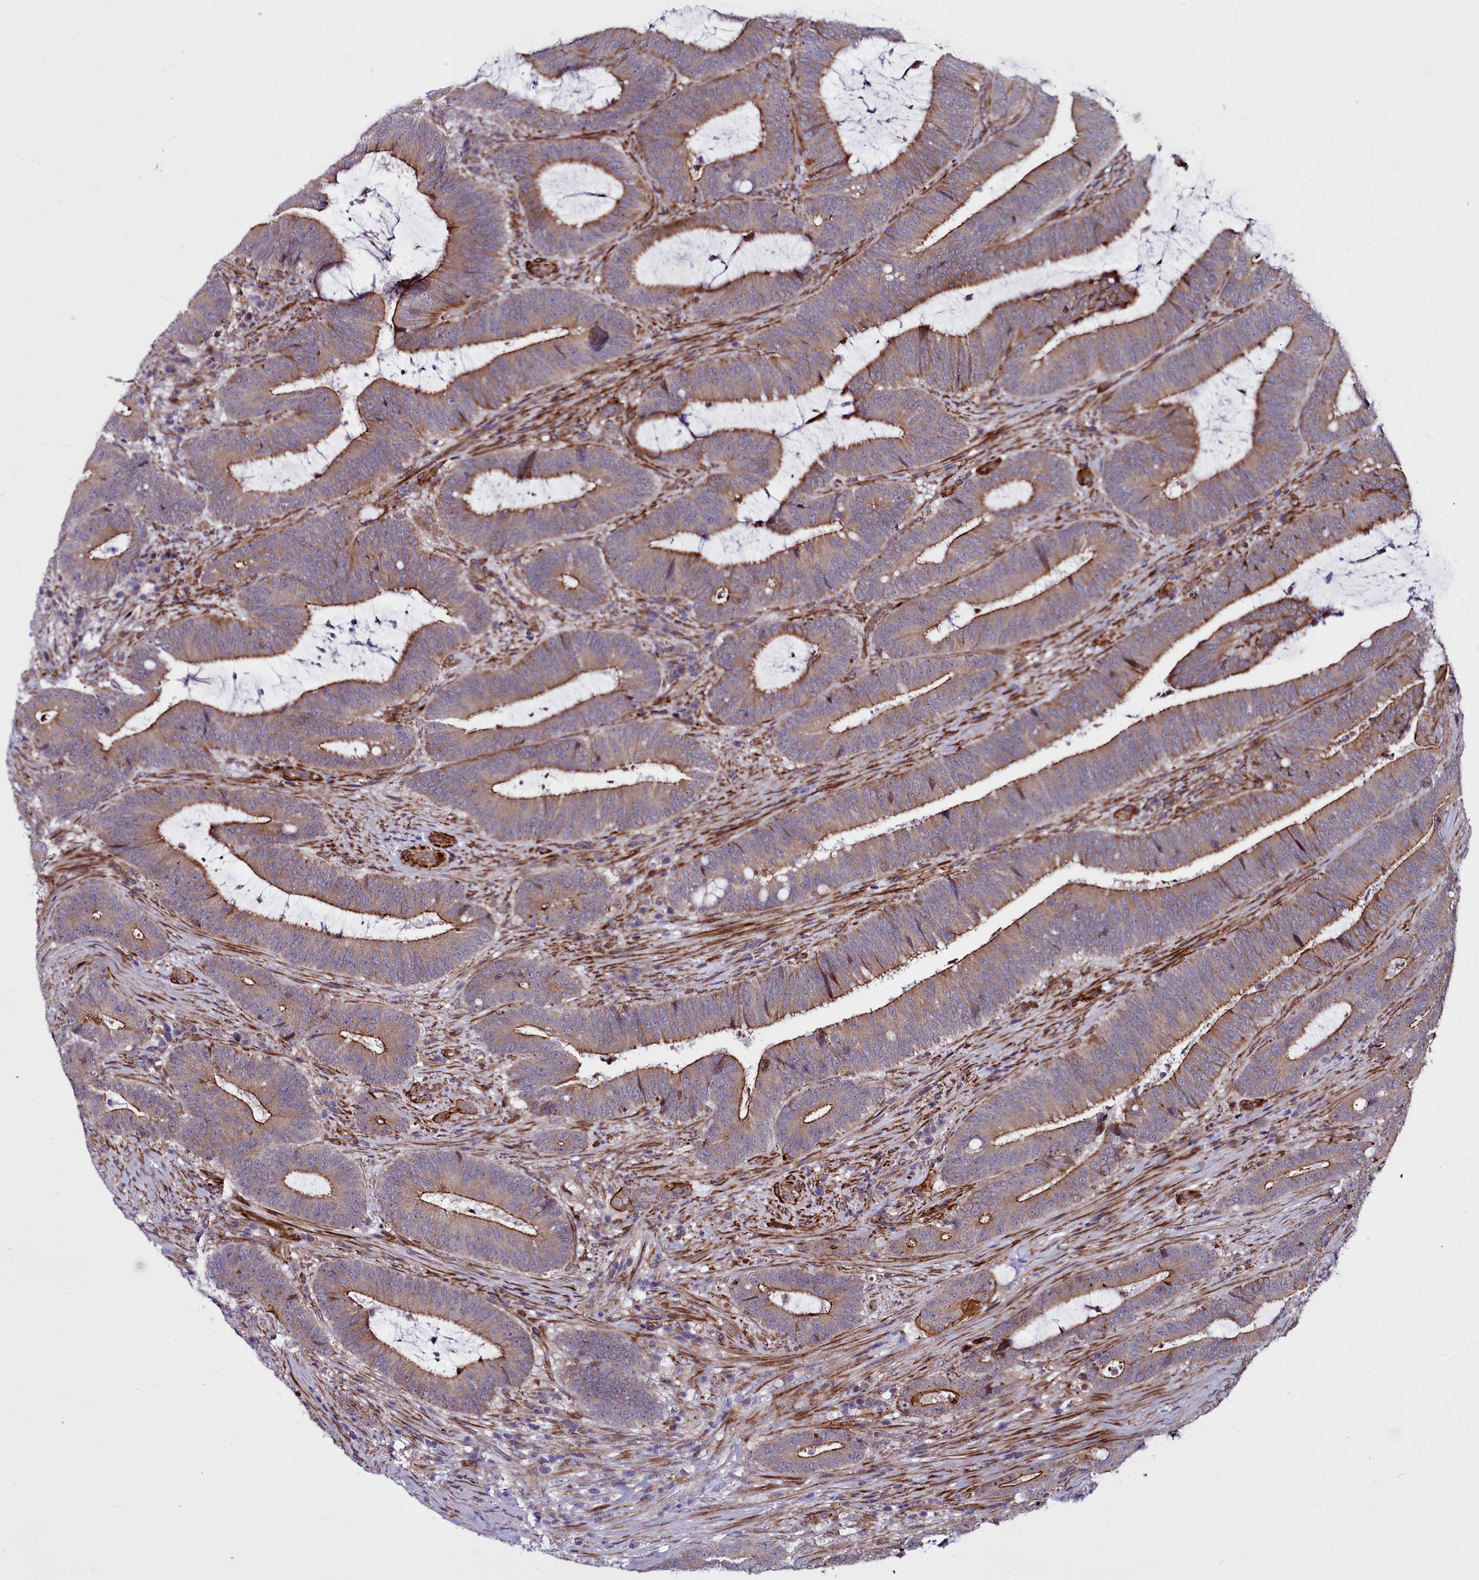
{"staining": {"intensity": "moderate", "quantity": ">75%", "location": "cytoplasmic/membranous"}, "tissue": "colorectal cancer", "cell_type": "Tumor cells", "image_type": "cancer", "snomed": [{"axis": "morphology", "description": "Adenocarcinoma, NOS"}, {"axis": "topography", "description": "Colon"}], "caption": "Protein expression analysis of adenocarcinoma (colorectal) reveals moderate cytoplasmic/membranous expression in approximately >75% of tumor cells. The protein is stained brown, and the nuclei are stained in blue (DAB IHC with brightfield microscopy, high magnification).", "gene": "MCRIP1", "patient": {"sex": "female", "age": 43}}